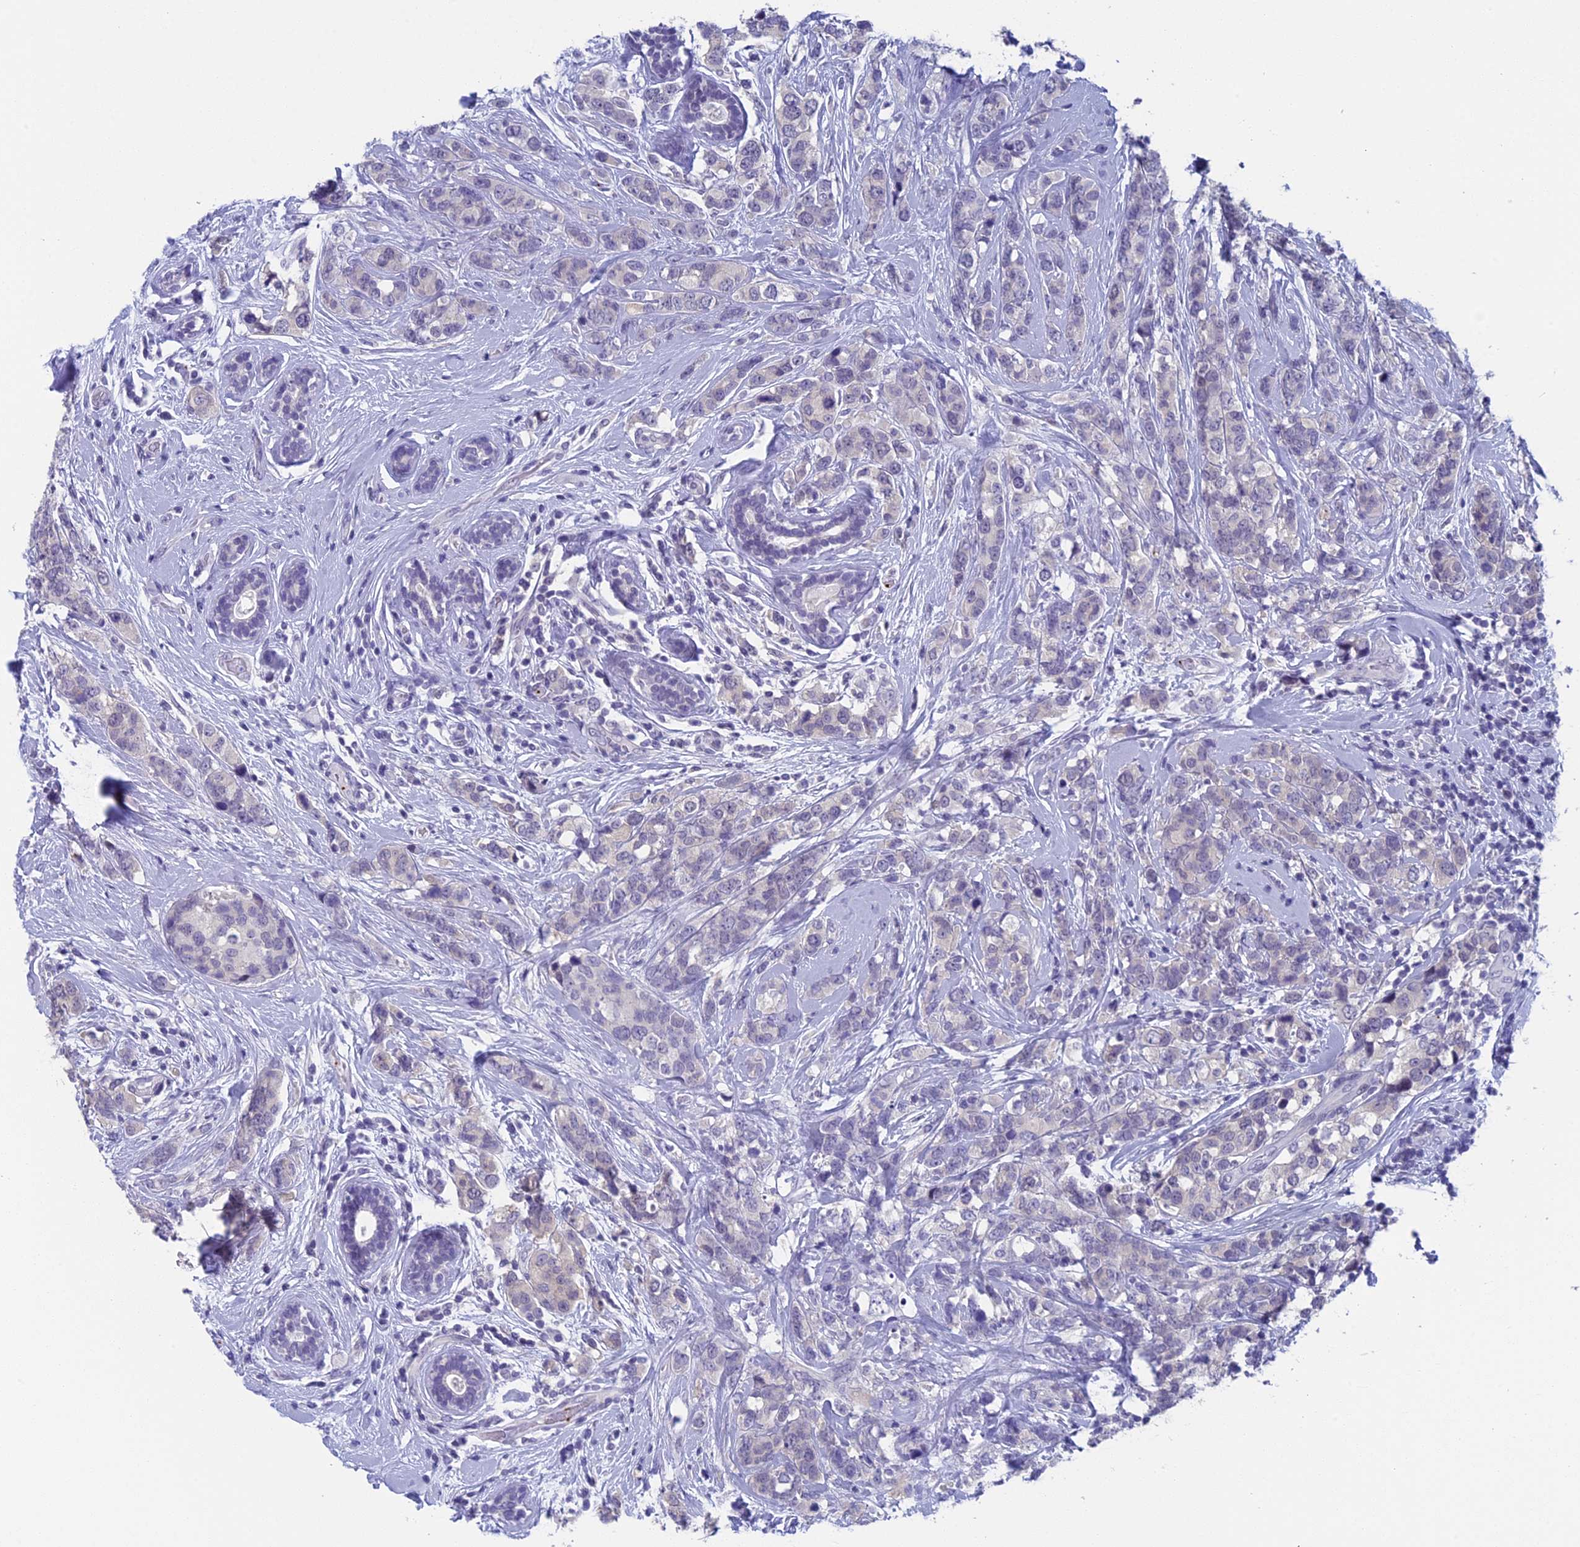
{"staining": {"intensity": "negative", "quantity": "none", "location": "none"}, "tissue": "breast cancer", "cell_type": "Tumor cells", "image_type": "cancer", "snomed": [{"axis": "morphology", "description": "Lobular carcinoma"}, {"axis": "topography", "description": "Breast"}], "caption": "Immunohistochemistry (IHC) of human breast lobular carcinoma demonstrates no expression in tumor cells. (DAB (3,3'-diaminobenzidine) IHC with hematoxylin counter stain).", "gene": "AIFM2", "patient": {"sex": "female", "age": 59}}